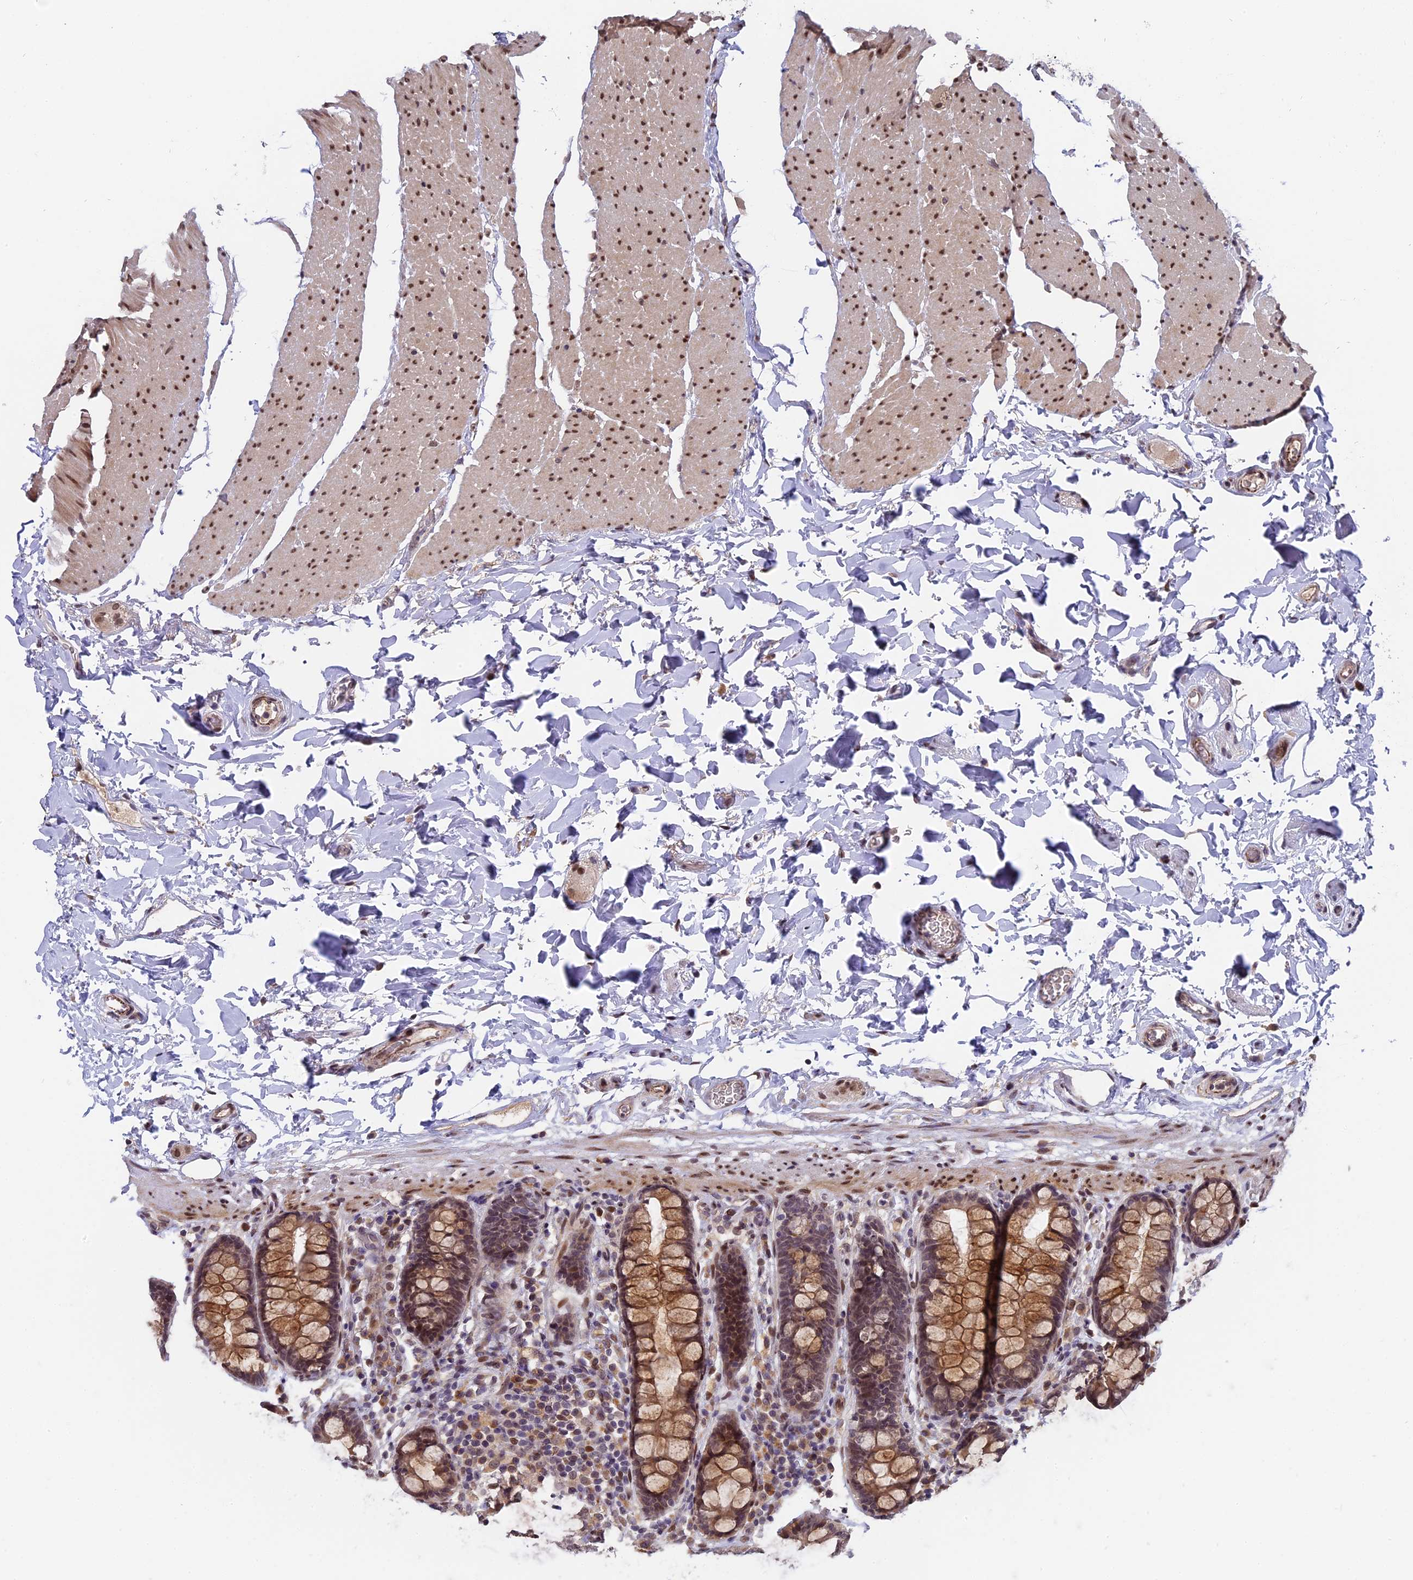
{"staining": {"intensity": "weak", "quantity": ">75%", "location": "cytoplasmic/membranous,nuclear"}, "tissue": "colon", "cell_type": "Endothelial cells", "image_type": "normal", "snomed": [{"axis": "morphology", "description": "Normal tissue, NOS"}, {"axis": "topography", "description": "Colon"}], "caption": "Normal colon demonstrates weak cytoplasmic/membranous,nuclear staining in about >75% of endothelial cells, visualized by immunohistochemistry. The protein is shown in brown color, while the nuclei are stained blue.", "gene": "PYGO1", "patient": {"sex": "female", "age": 80}}